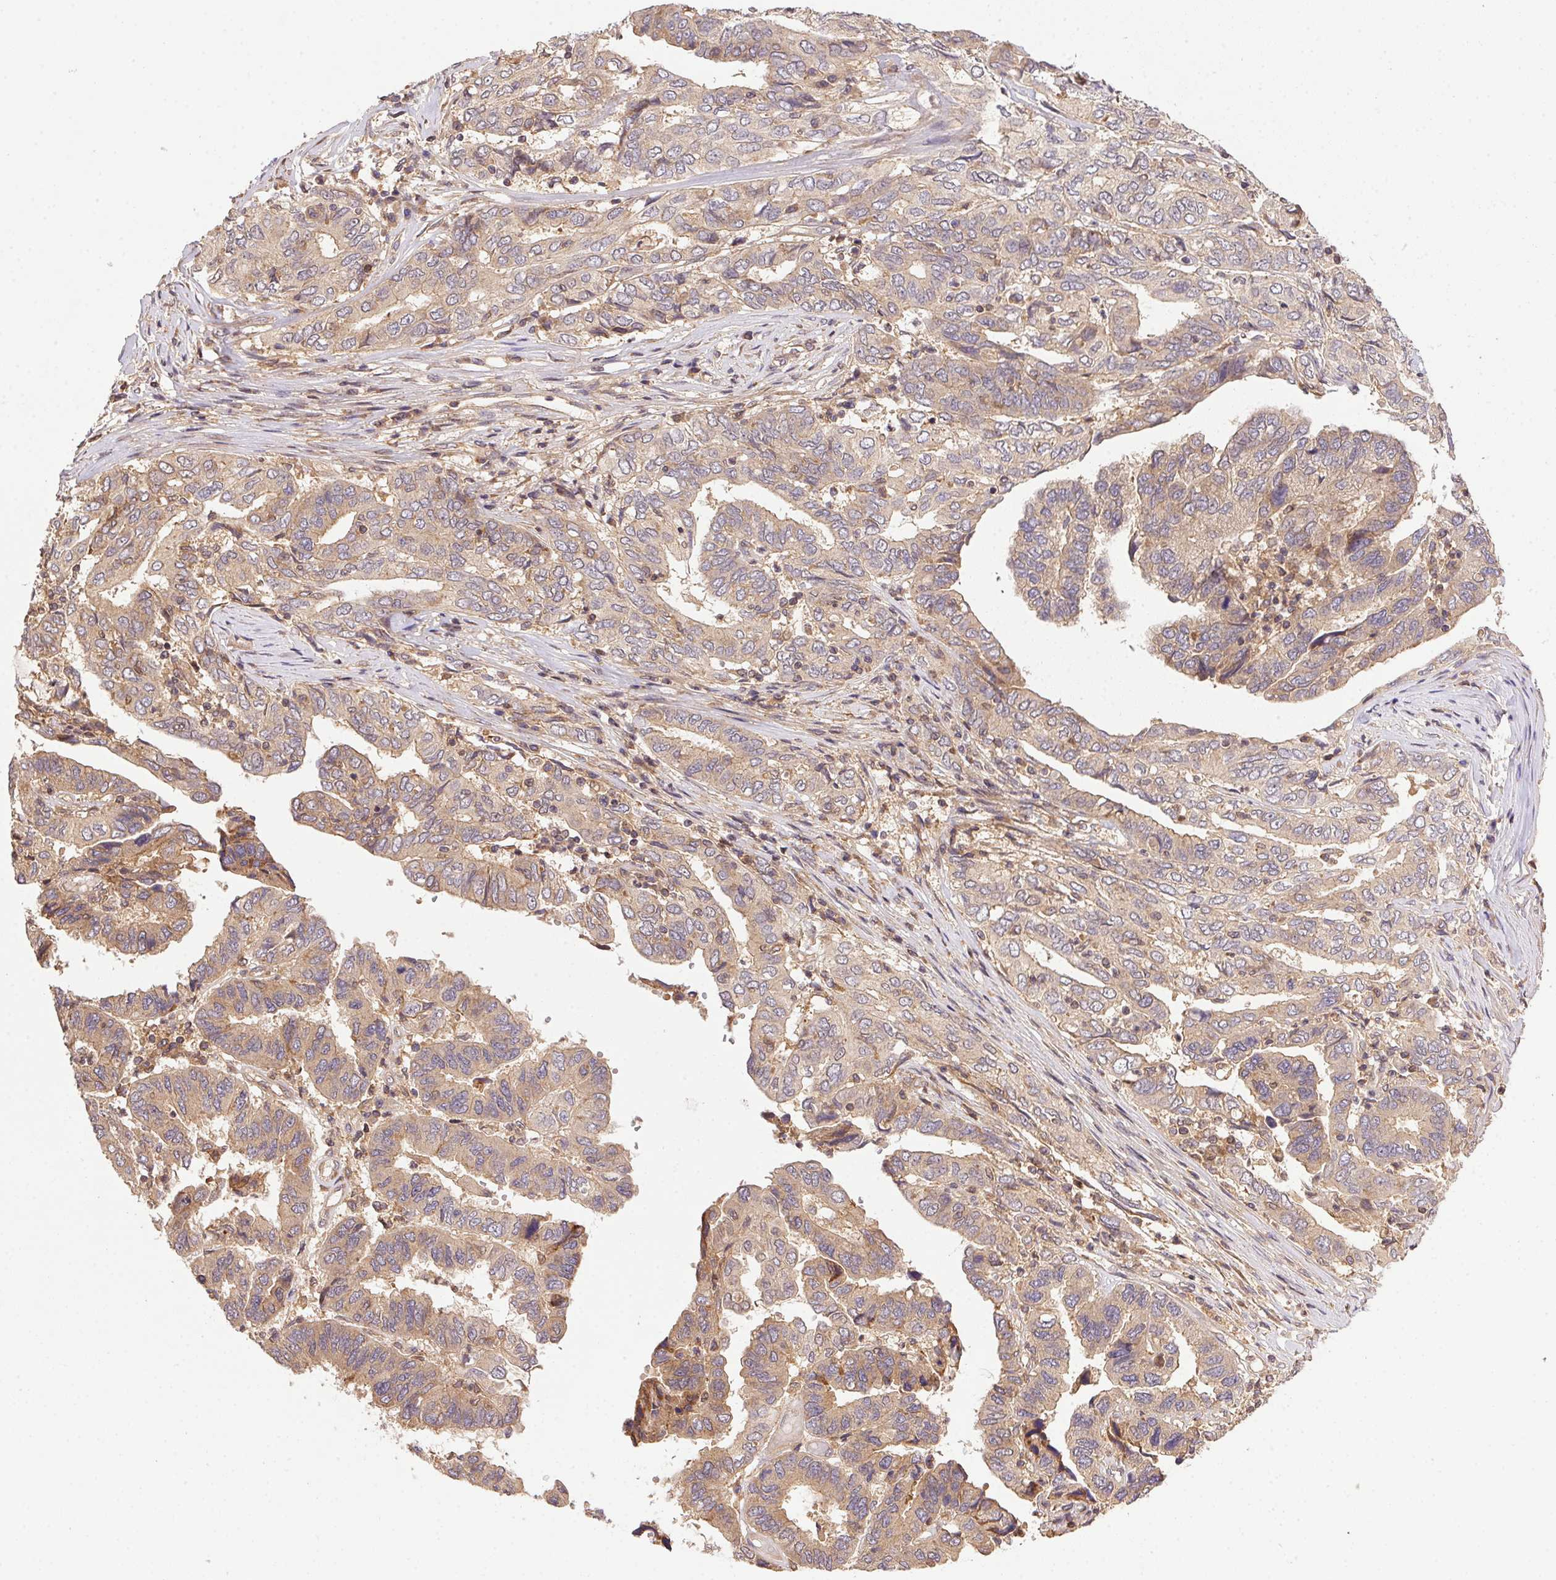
{"staining": {"intensity": "weak", "quantity": ">75%", "location": "cytoplasmic/membranous"}, "tissue": "colorectal cancer", "cell_type": "Tumor cells", "image_type": "cancer", "snomed": [{"axis": "morphology", "description": "Adenocarcinoma, NOS"}, {"axis": "topography", "description": "Colon"}], "caption": "IHC (DAB) staining of adenocarcinoma (colorectal) reveals weak cytoplasmic/membranous protein positivity in approximately >75% of tumor cells.", "gene": "MEX3D", "patient": {"sex": "male", "age": 77}}